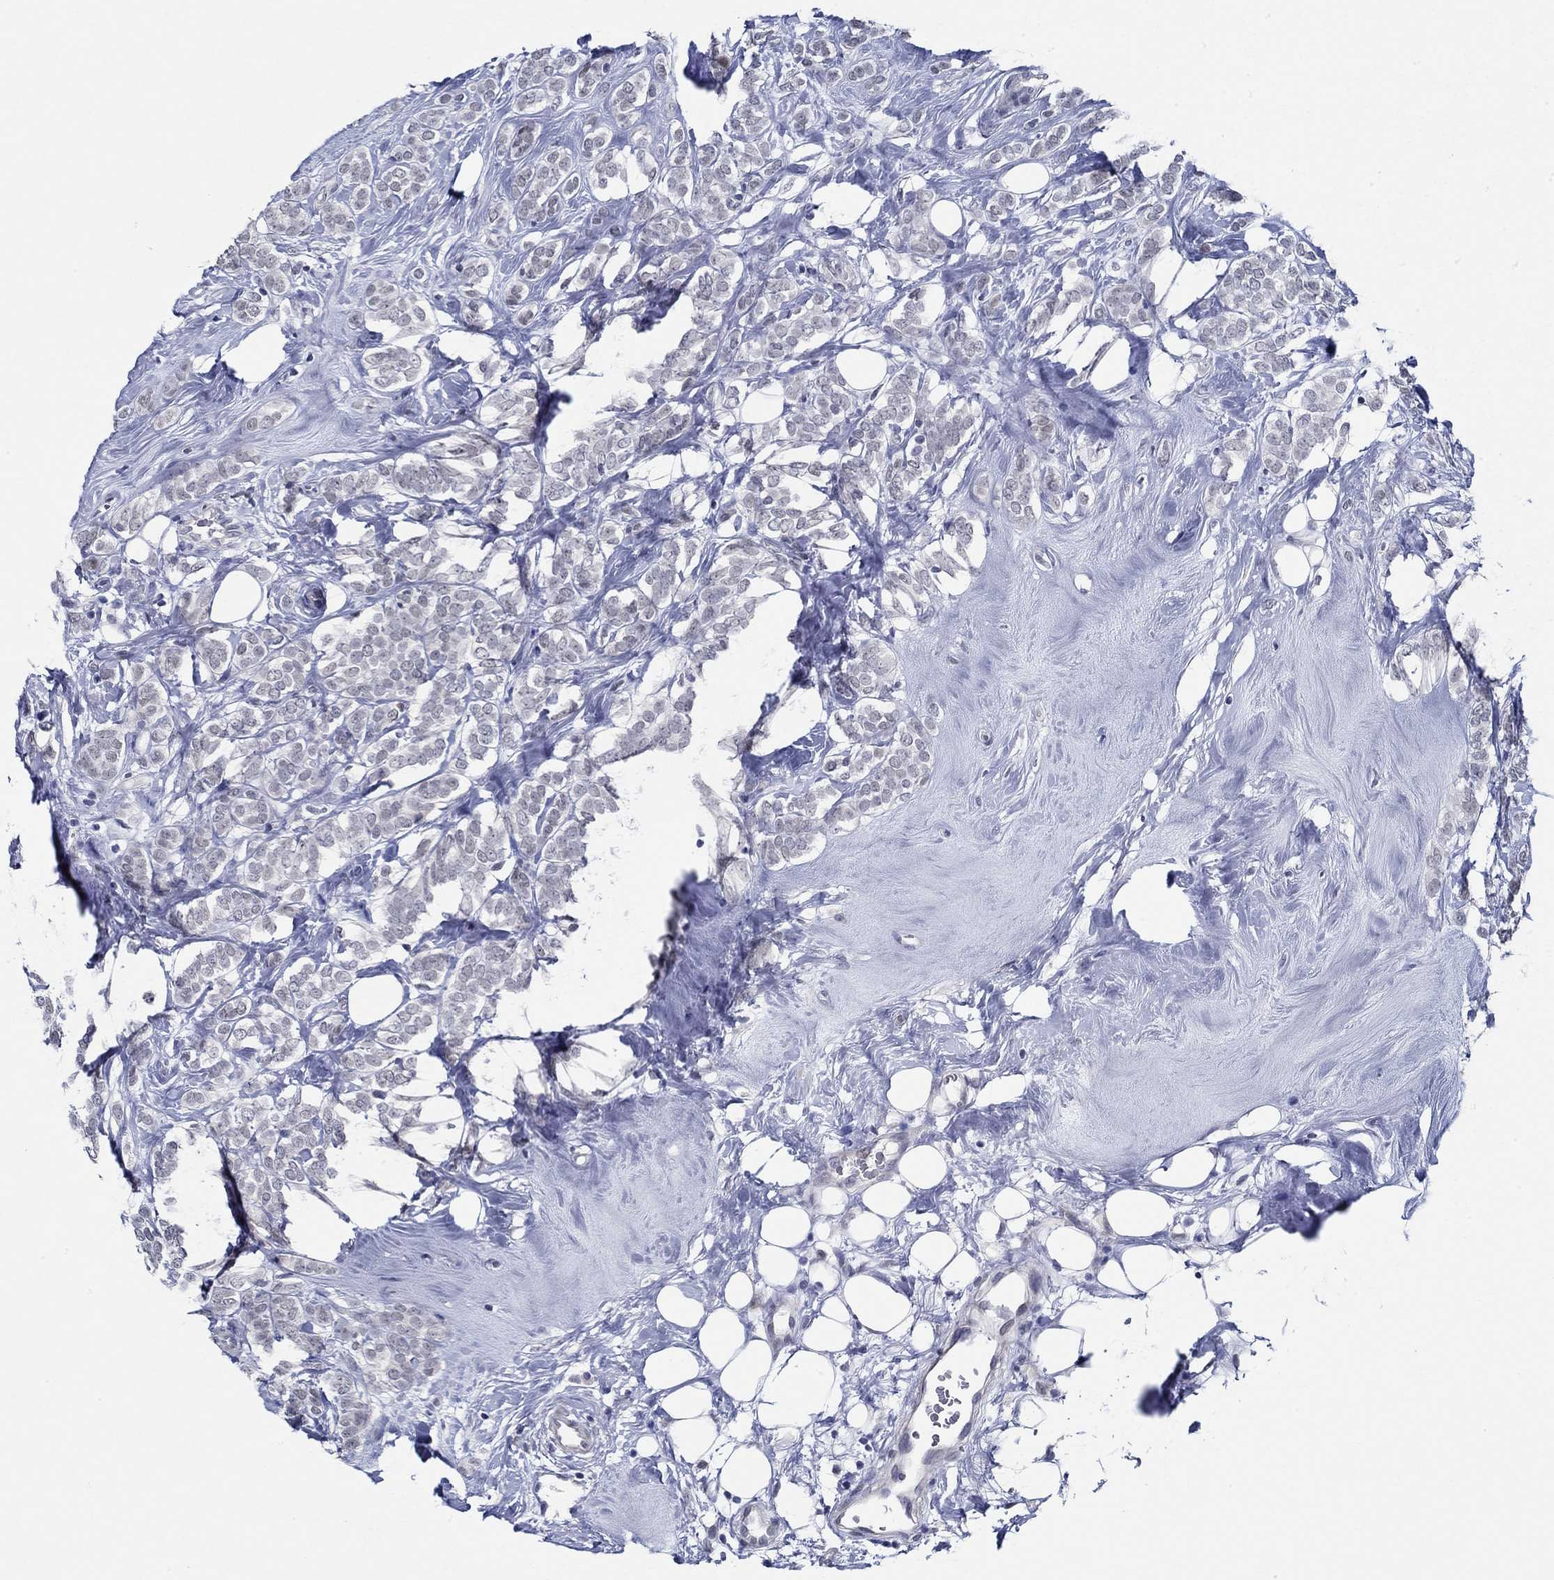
{"staining": {"intensity": "negative", "quantity": "none", "location": "none"}, "tissue": "breast cancer", "cell_type": "Tumor cells", "image_type": "cancer", "snomed": [{"axis": "morphology", "description": "Lobular carcinoma"}, {"axis": "topography", "description": "Breast"}], "caption": "An image of human breast lobular carcinoma is negative for staining in tumor cells.", "gene": "SLC34A1", "patient": {"sex": "female", "age": 49}}